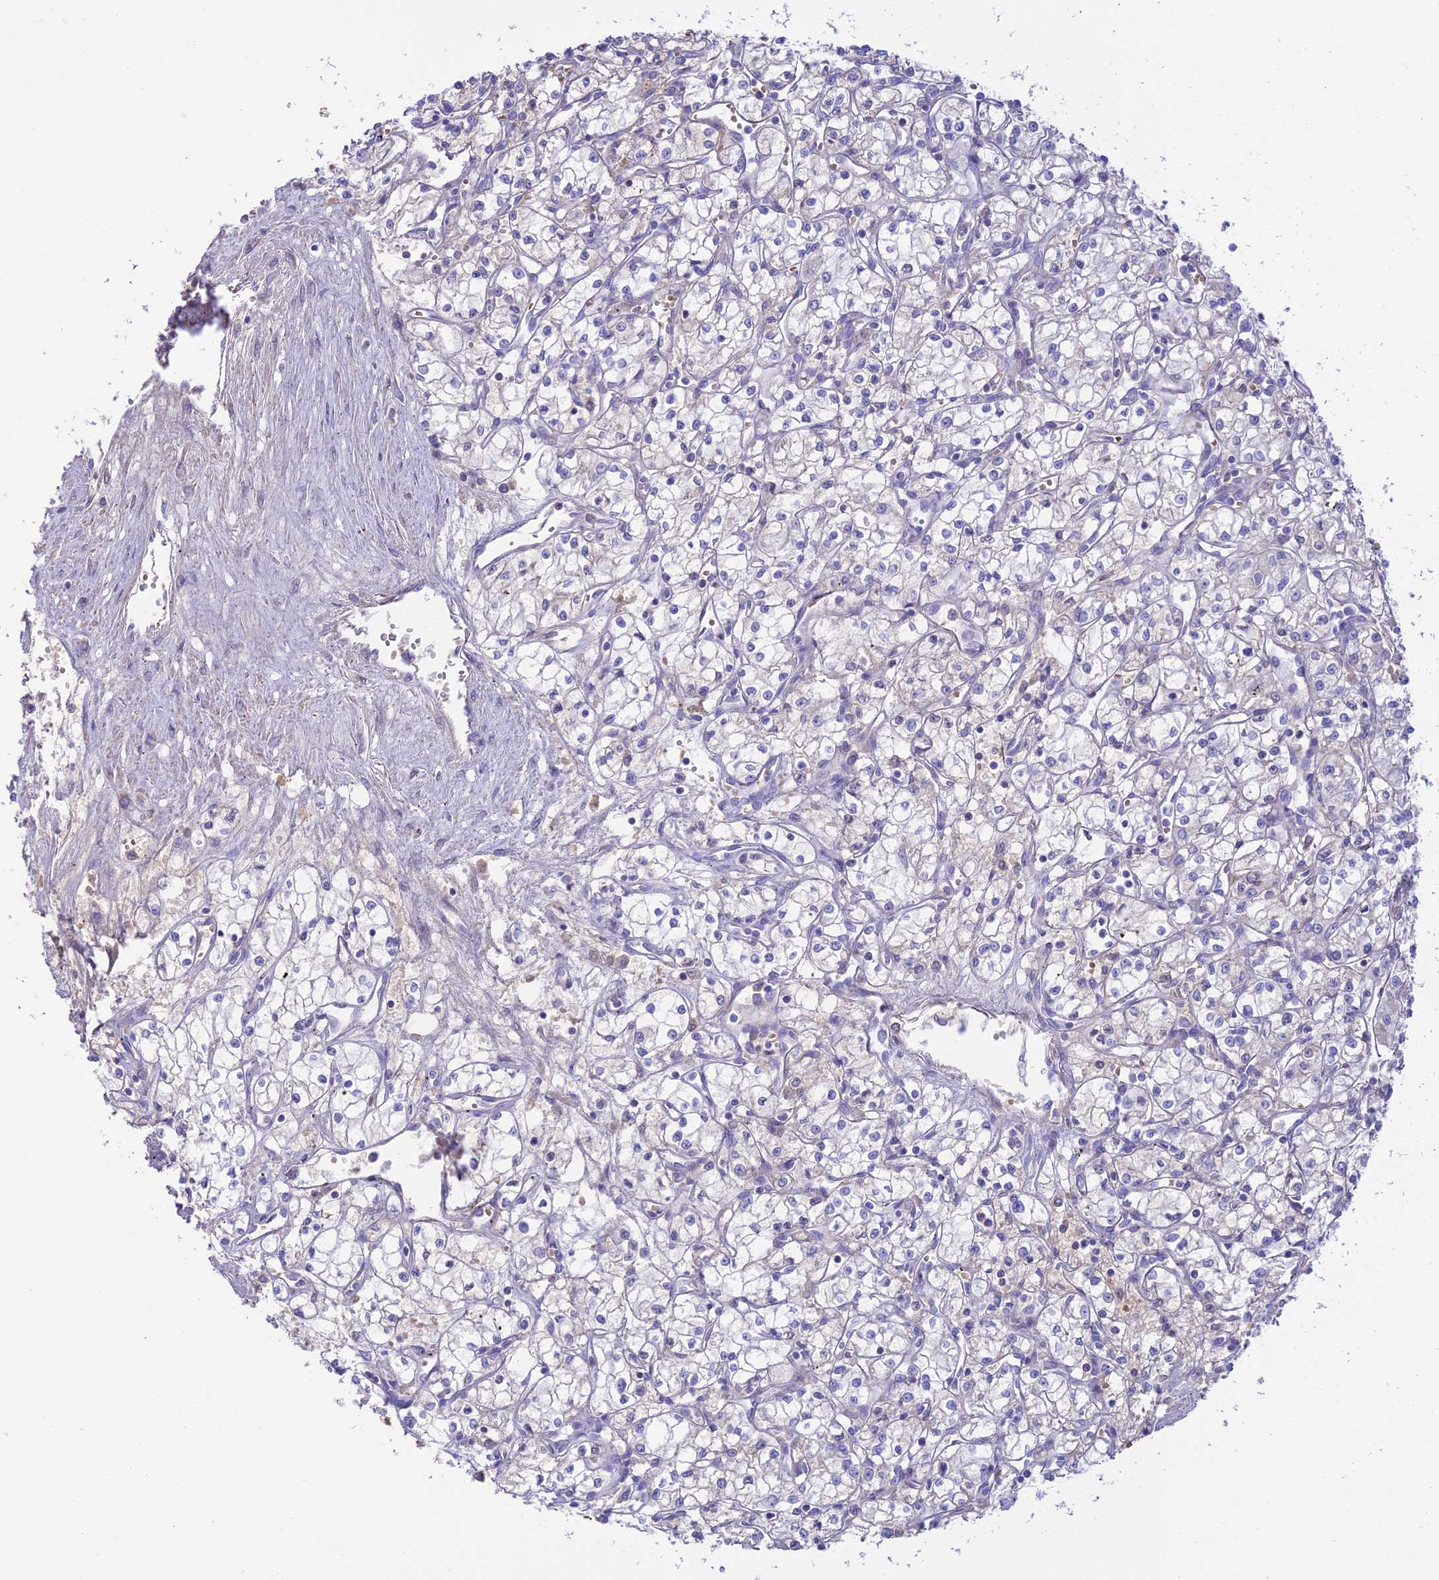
{"staining": {"intensity": "negative", "quantity": "none", "location": "none"}, "tissue": "renal cancer", "cell_type": "Tumor cells", "image_type": "cancer", "snomed": [{"axis": "morphology", "description": "Adenocarcinoma, NOS"}, {"axis": "topography", "description": "Kidney"}], "caption": "DAB immunohistochemical staining of human renal cancer (adenocarcinoma) displays no significant positivity in tumor cells. (DAB (3,3'-diaminobenzidine) immunohistochemistry (IHC) visualized using brightfield microscopy, high magnification).", "gene": "NLRP9", "patient": {"sex": "male", "age": 59}}